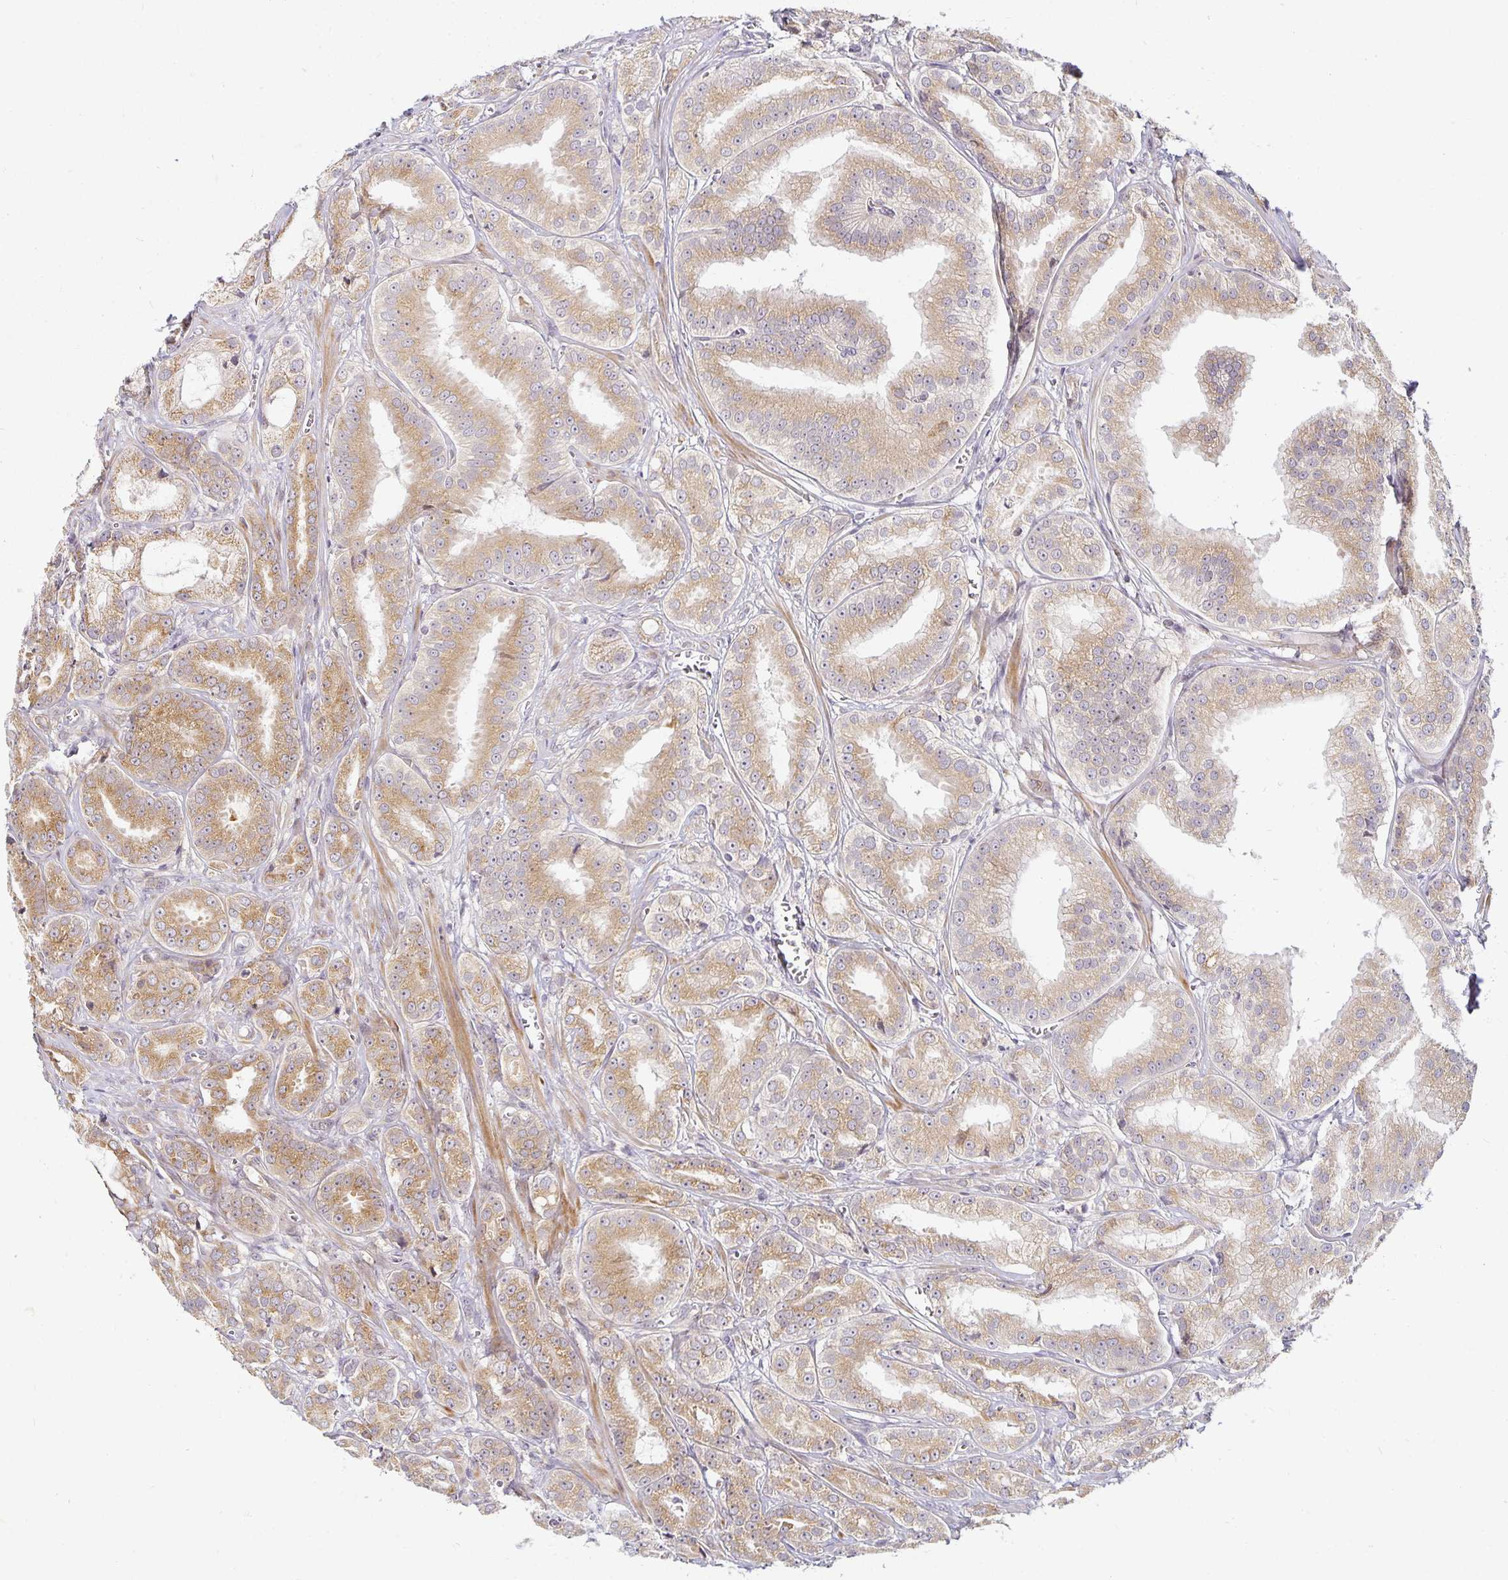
{"staining": {"intensity": "moderate", "quantity": "25%-75%", "location": "cytoplasmic/membranous"}, "tissue": "prostate cancer", "cell_type": "Tumor cells", "image_type": "cancer", "snomed": [{"axis": "morphology", "description": "Adenocarcinoma, High grade"}, {"axis": "topography", "description": "Prostate"}], "caption": "High-power microscopy captured an IHC image of prostate cancer, revealing moderate cytoplasmic/membranous positivity in approximately 25%-75% of tumor cells.", "gene": "EHF", "patient": {"sex": "male", "age": 64}}